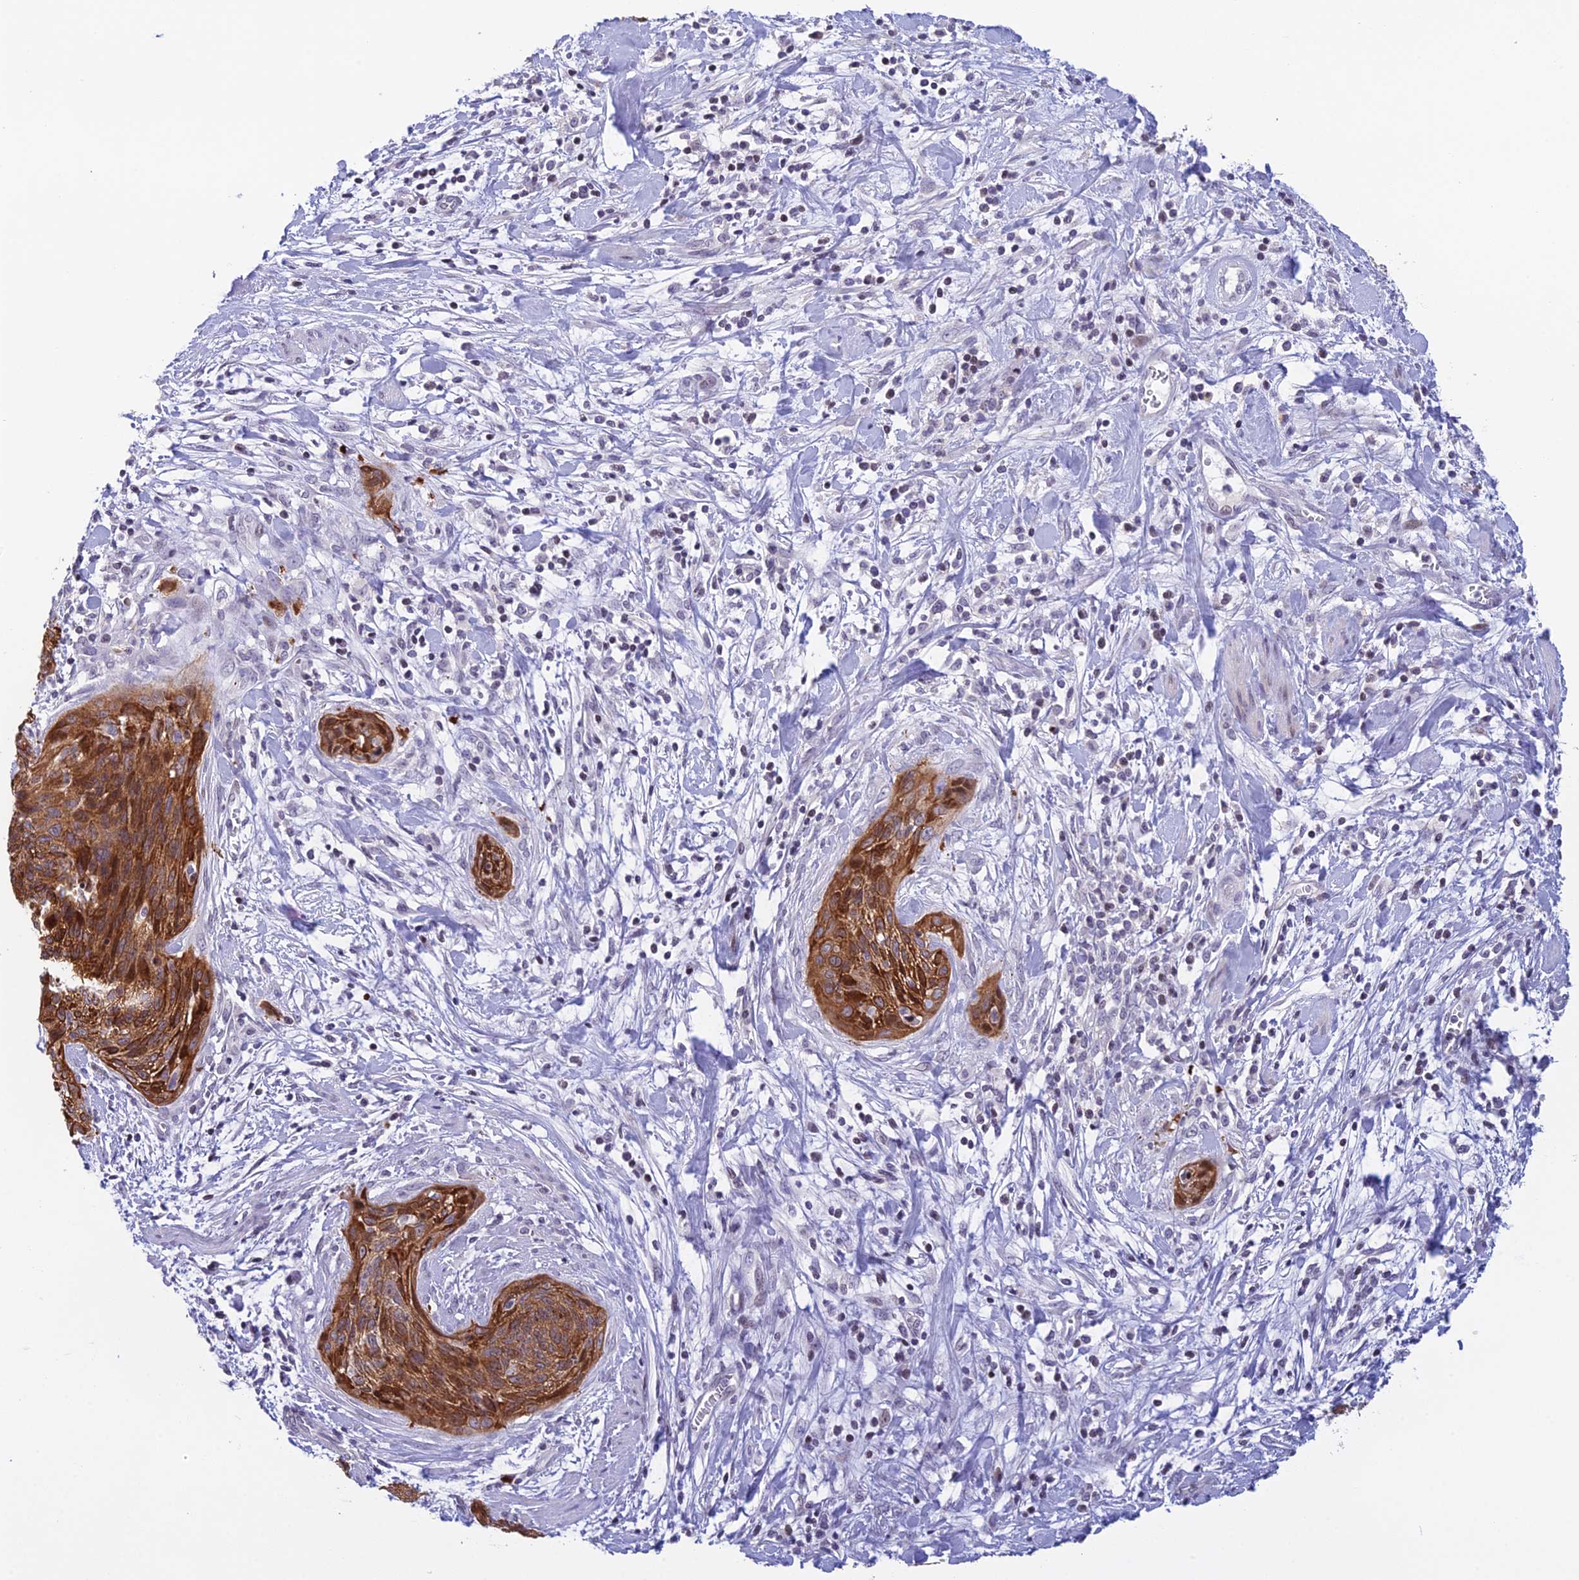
{"staining": {"intensity": "strong", "quantity": ">75%", "location": "cytoplasmic/membranous"}, "tissue": "cervical cancer", "cell_type": "Tumor cells", "image_type": "cancer", "snomed": [{"axis": "morphology", "description": "Squamous cell carcinoma, NOS"}, {"axis": "topography", "description": "Cervix"}], "caption": "There is high levels of strong cytoplasmic/membranous expression in tumor cells of cervical squamous cell carcinoma, as demonstrated by immunohistochemical staining (brown color).", "gene": "TMEM134", "patient": {"sex": "female", "age": 55}}